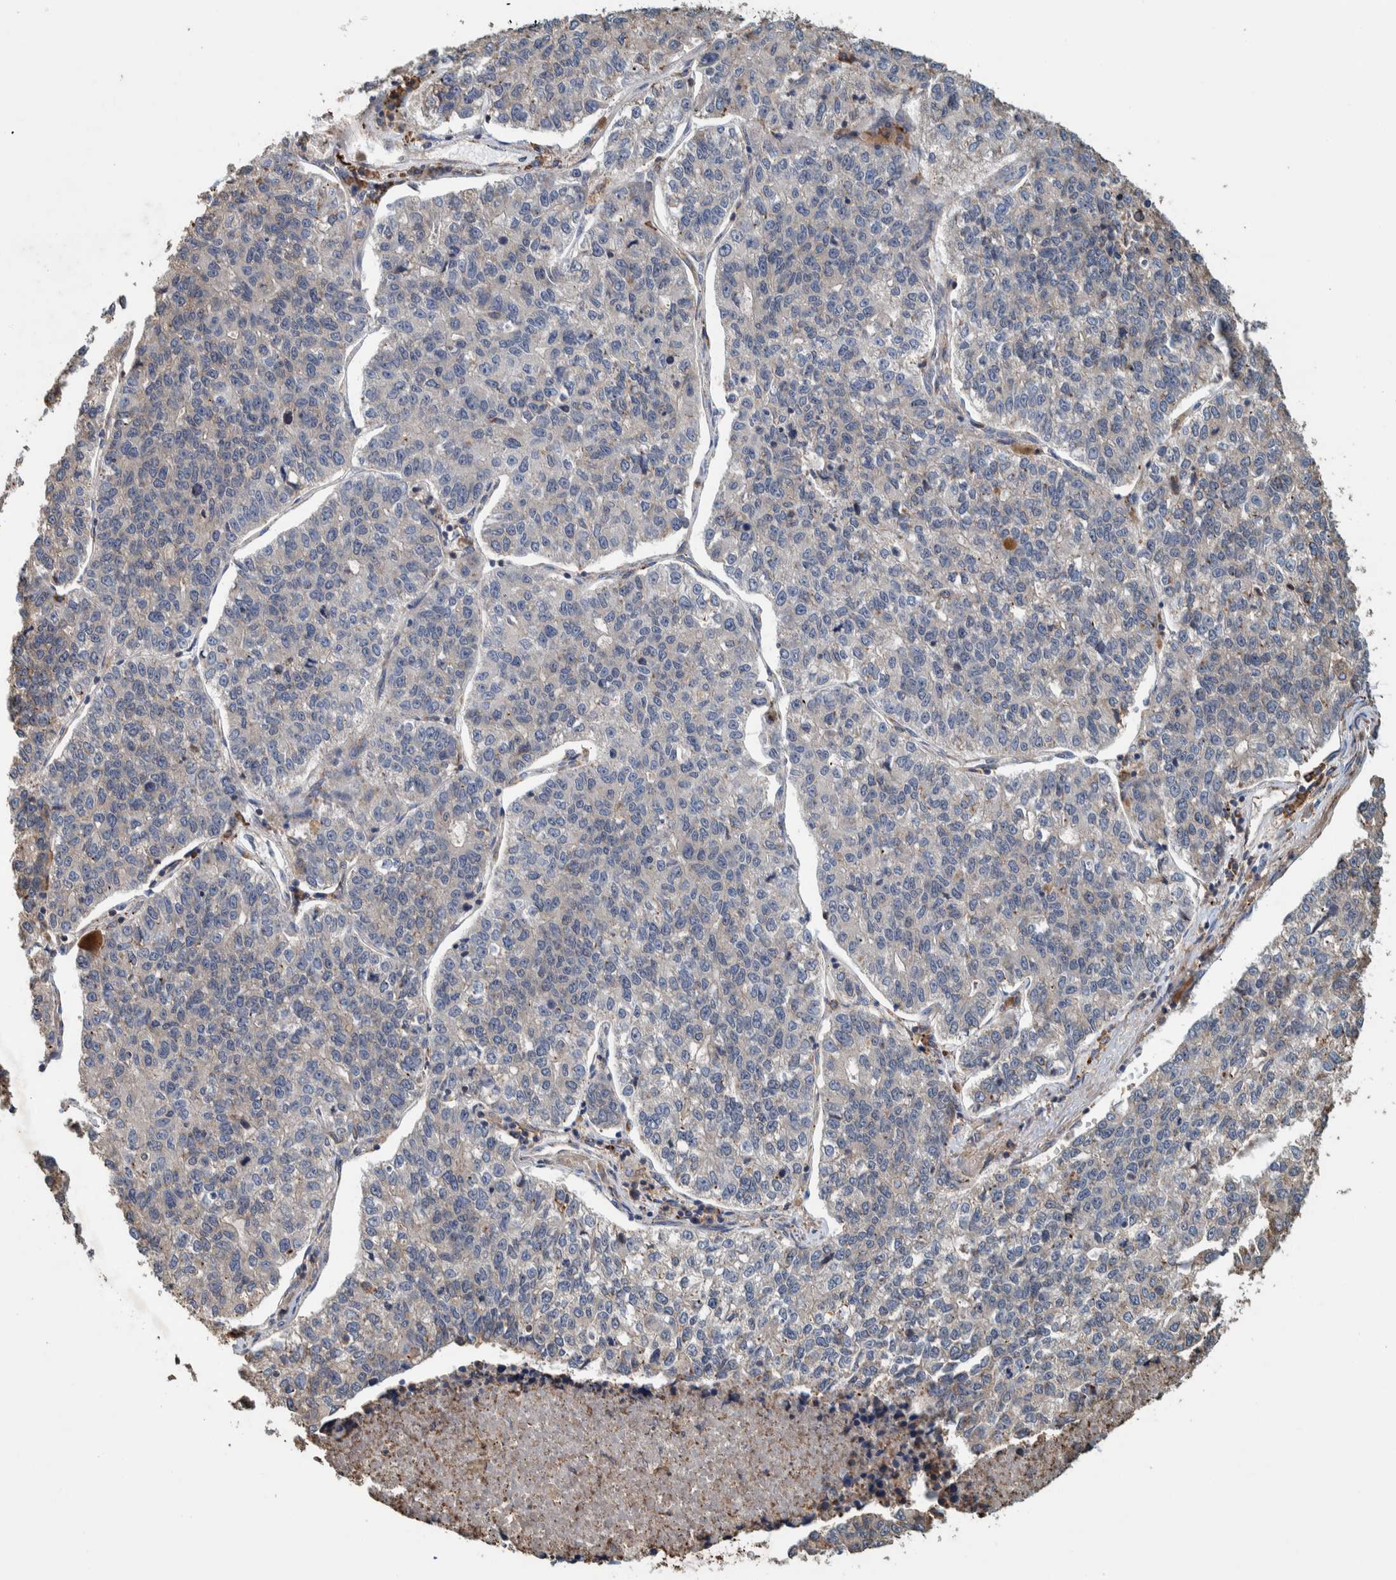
{"staining": {"intensity": "negative", "quantity": "none", "location": "none"}, "tissue": "lung cancer", "cell_type": "Tumor cells", "image_type": "cancer", "snomed": [{"axis": "morphology", "description": "Adenocarcinoma, NOS"}, {"axis": "topography", "description": "Lung"}], "caption": "Immunohistochemistry photomicrograph of neoplastic tissue: human lung adenocarcinoma stained with DAB (3,3'-diaminobenzidine) demonstrates no significant protein staining in tumor cells. (DAB (3,3'-diaminobenzidine) immunohistochemistry visualized using brightfield microscopy, high magnification).", "gene": "PLA2G3", "patient": {"sex": "male", "age": 49}}